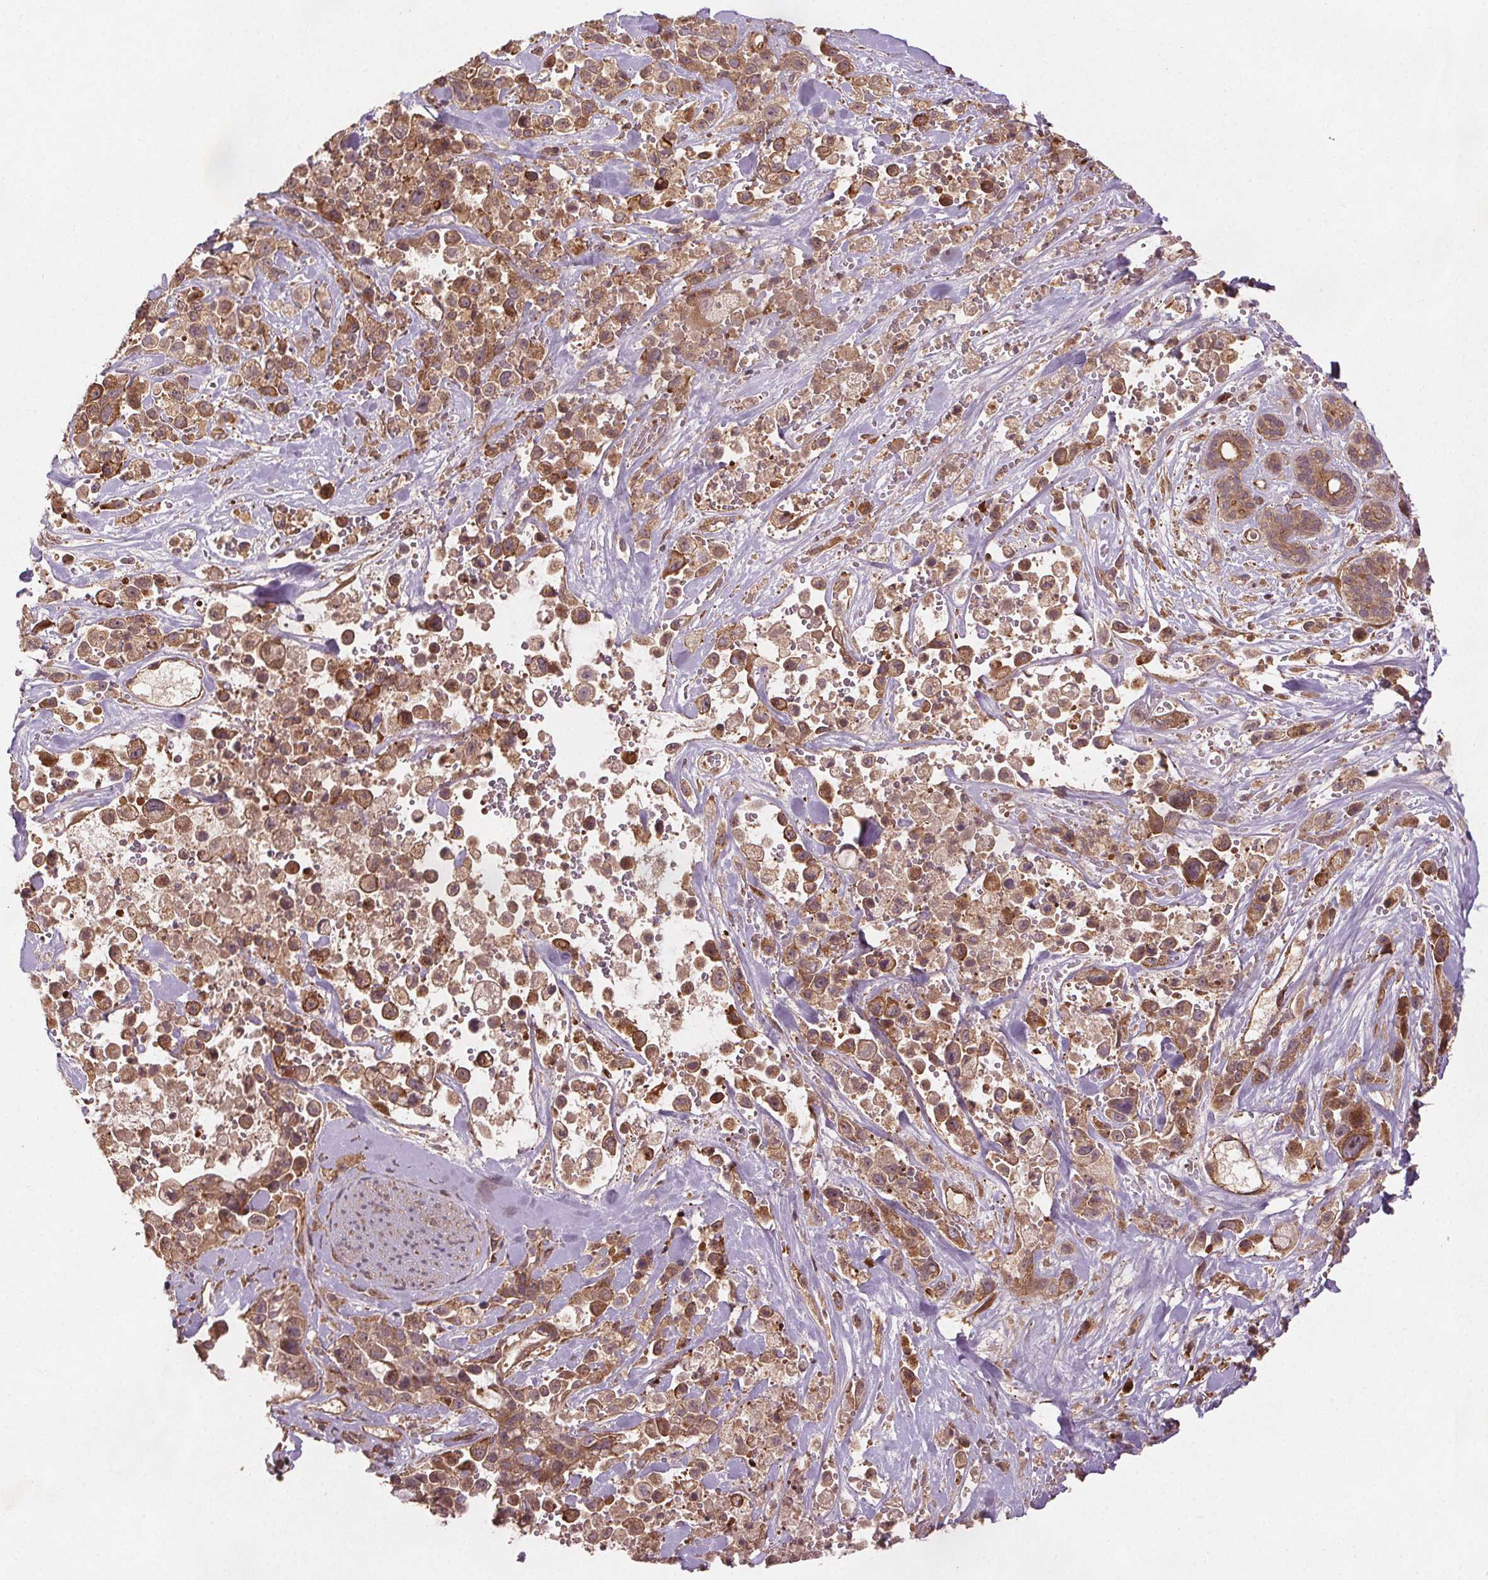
{"staining": {"intensity": "moderate", "quantity": ">75%", "location": "cytoplasmic/membranous"}, "tissue": "pancreatic cancer", "cell_type": "Tumor cells", "image_type": "cancer", "snomed": [{"axis": "morphology", "description": "Adenocarcinoma, NOS"}, {"axis": "topography", "description": "Pancreas"}], "caption": "Pancreatic adenocarcinoma tissue demonstrates moderate cytoplasmic/membranous positivity in approximately >75% of tumor cells, visualized by immunohistochemistry.", "gene": "SEC14L2", "patient": {"sex": "male", "age": 44}}